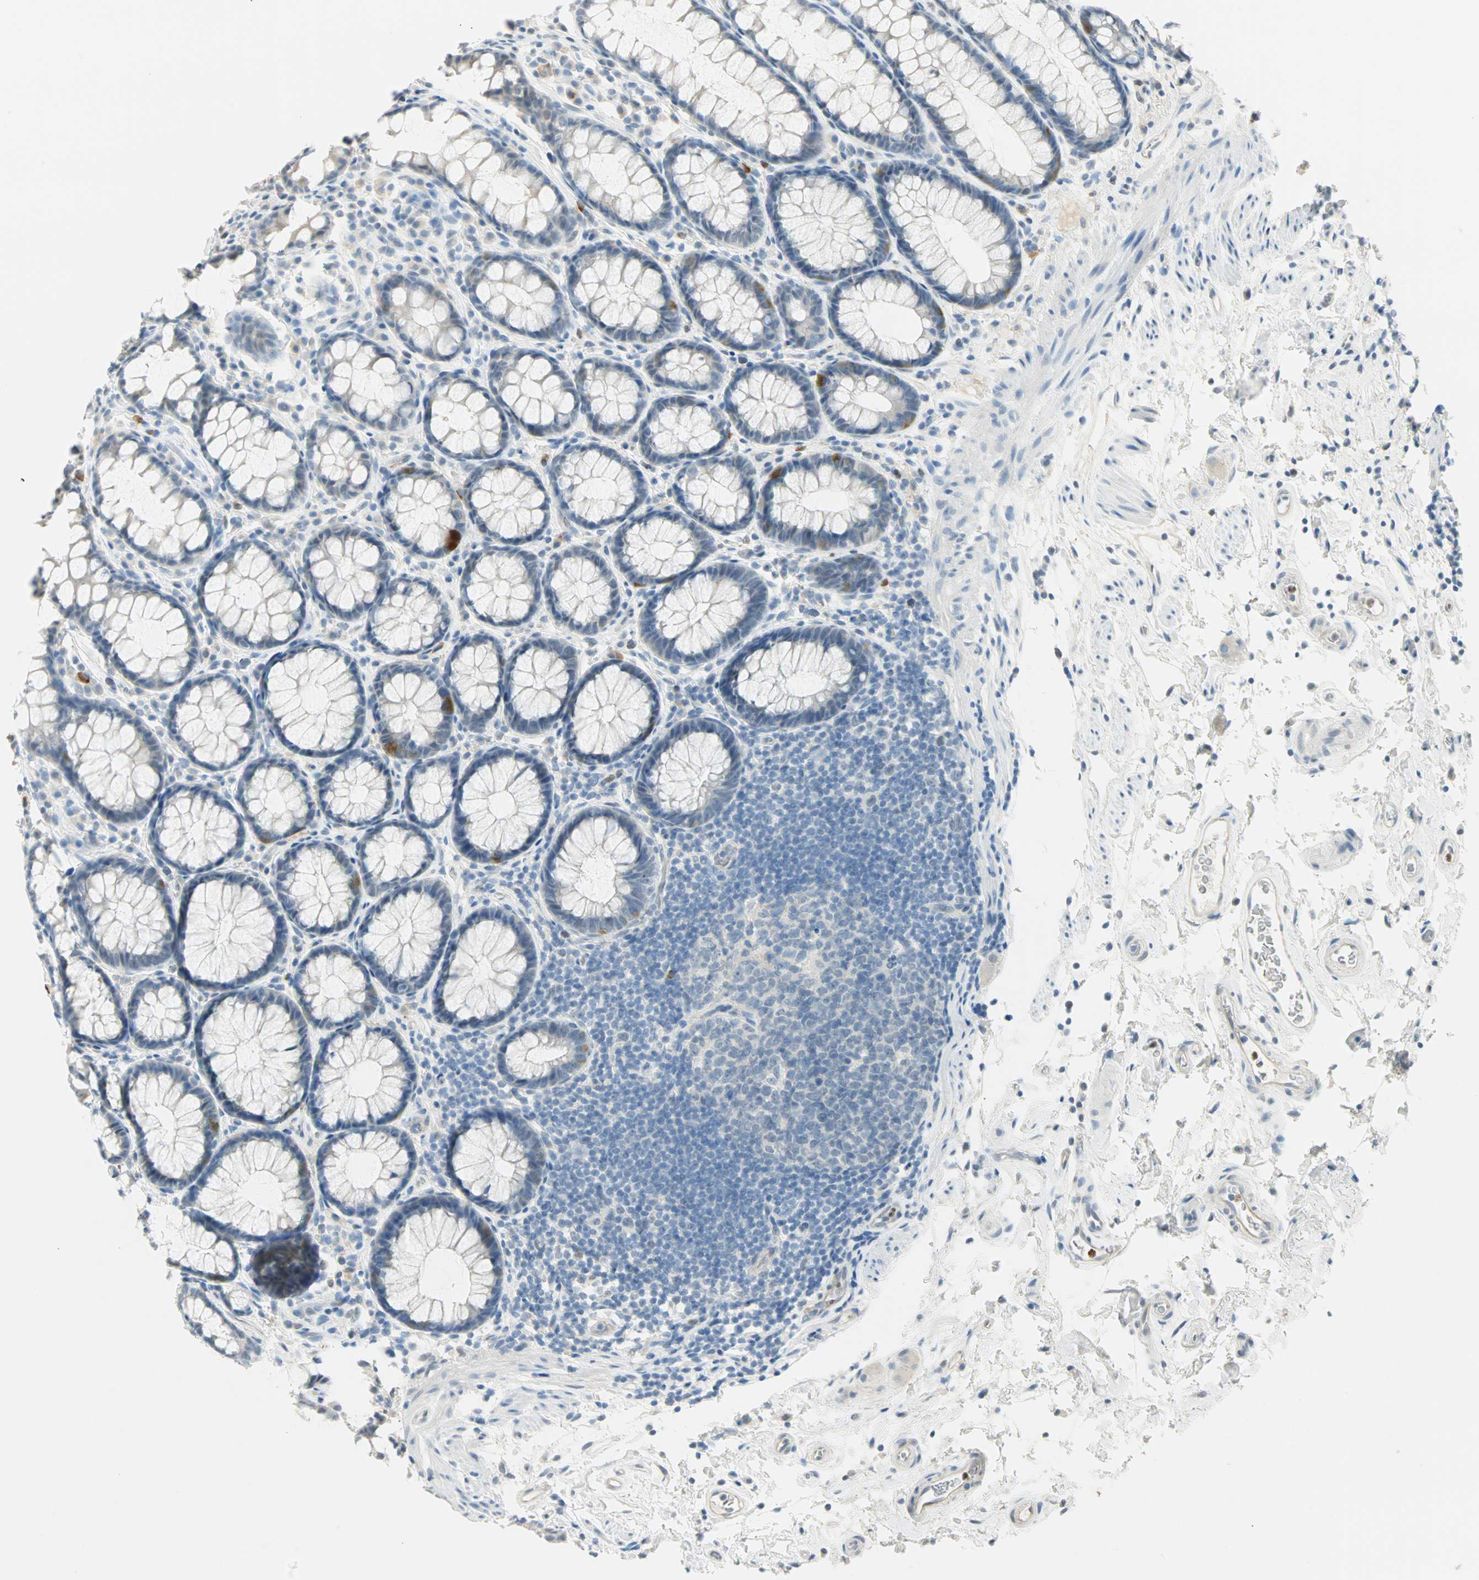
{"staining": {"intensity": "weak", "quantity": "25%-75%", "location": "cytoplasmic/membranous"}, "tissue": "rectum", "cell_type": "Glandular cells", "image_type": "normal", "snomed": [{"axis": "morphology", "description": "Normal tissue, NOS"}, {"axis": "topography", "description": "Rectum"}], "caption": "Approximately 25%-75% of glandular cells in normal human rectum show weak cytoplasmic/membranous protein staining as visualized by brown immunohistochemical staining.", "gene": "MLLT10", "patient": {"sex": "male", "age": 92}}